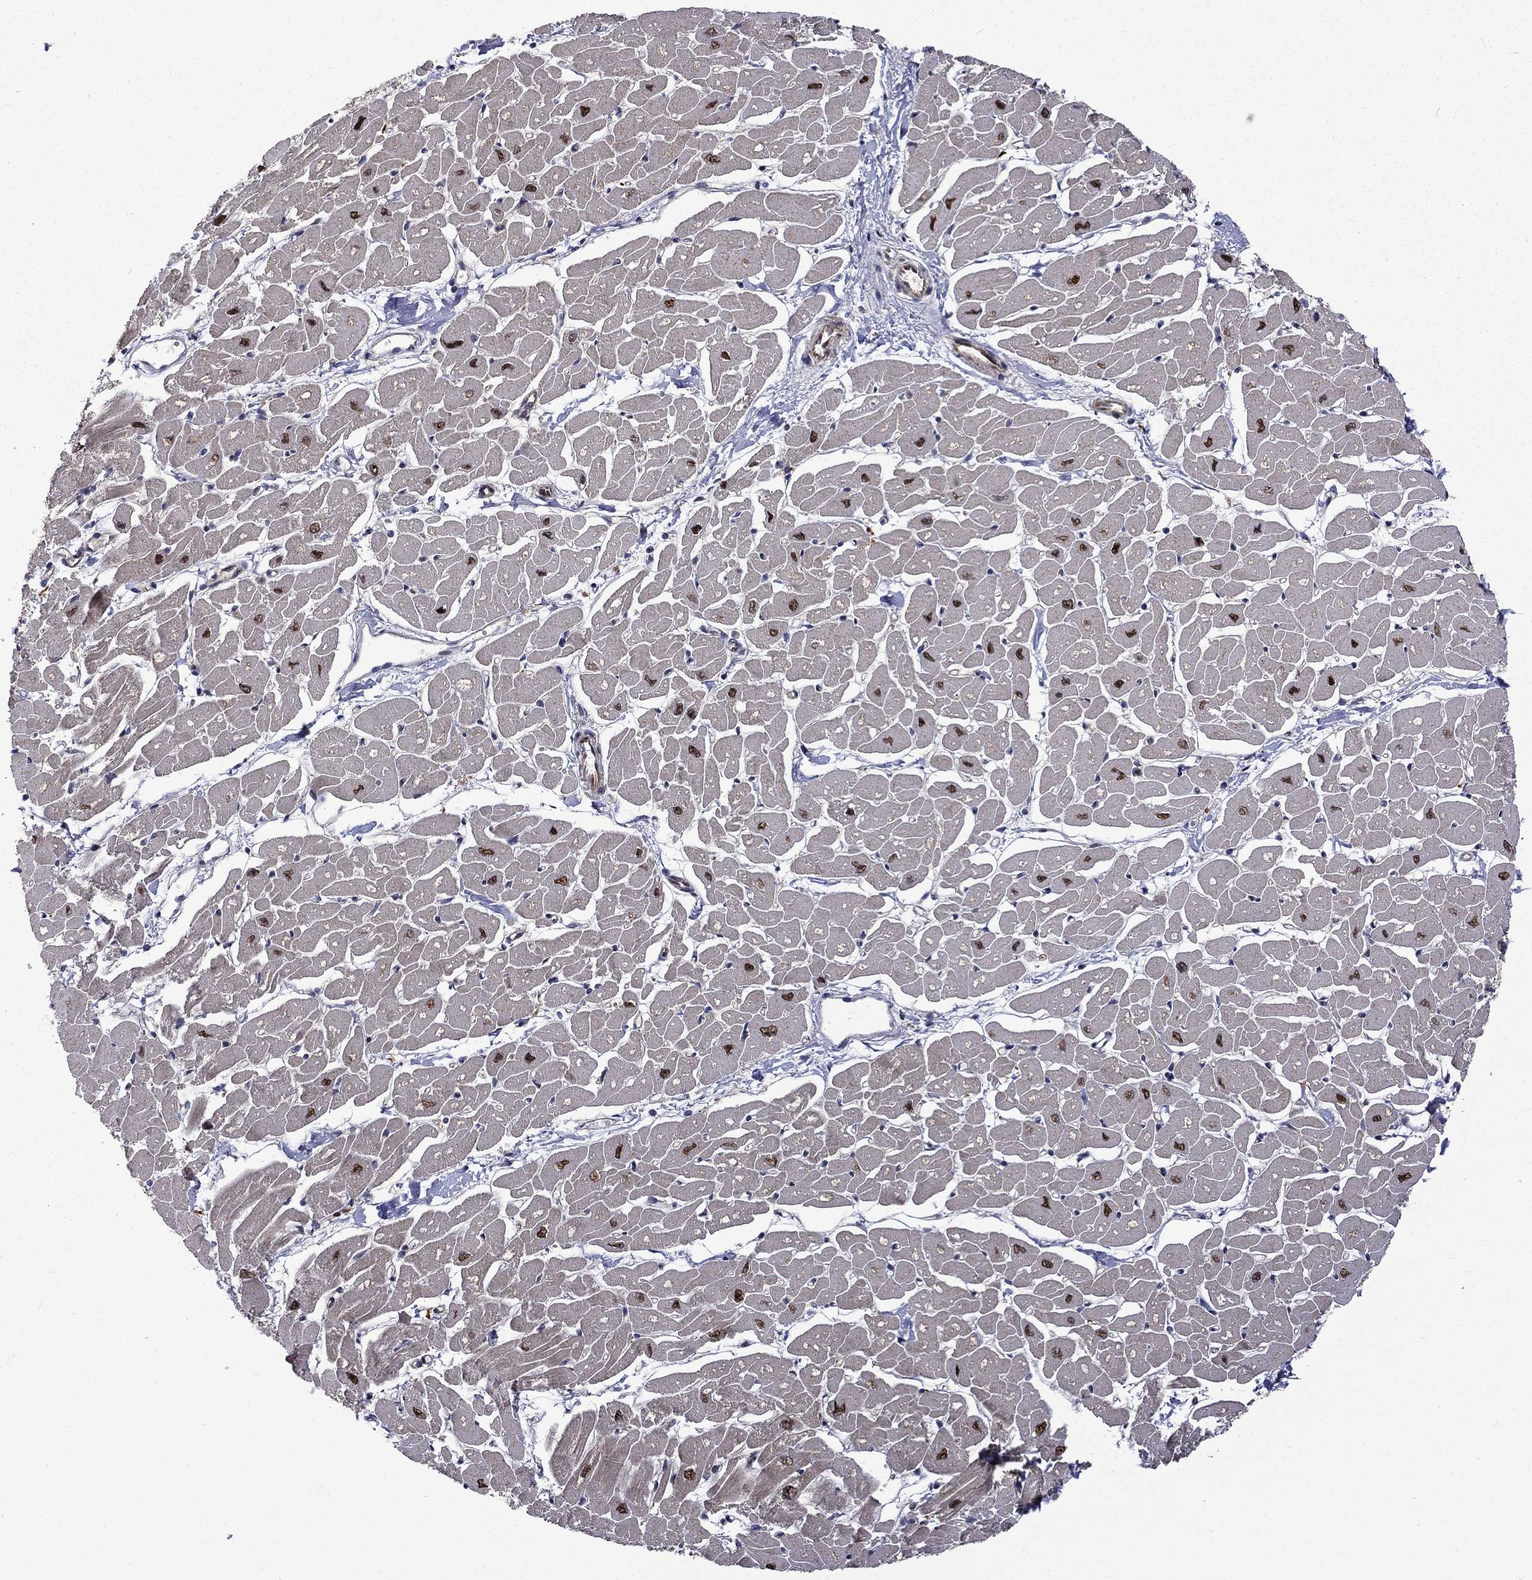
{"staining": {"intensity": "strong", "quantity": "25%-75%", "location": "nuclear"}, "tissue": "heart muscle", "cell_type": "Cardiomyocytes", "image_type": "normal", "snomed": [{"axis": "morphology", "description": "Normal tissue, NOS"}, {"axis": "topography", "description": "Heart"}], "caption": "Heart muscle stained with DAB (3,3'-diaminobenzidine) immunohistochemistry (IHC) shows high levels of strong nuclear staining in approximately 25%-75% of cardiomyocytes. The protein is shown in brown color, while the nuclei are stained blue.", "gene": "KPNA3", "patient": {"sex": "male", "age": 57}}